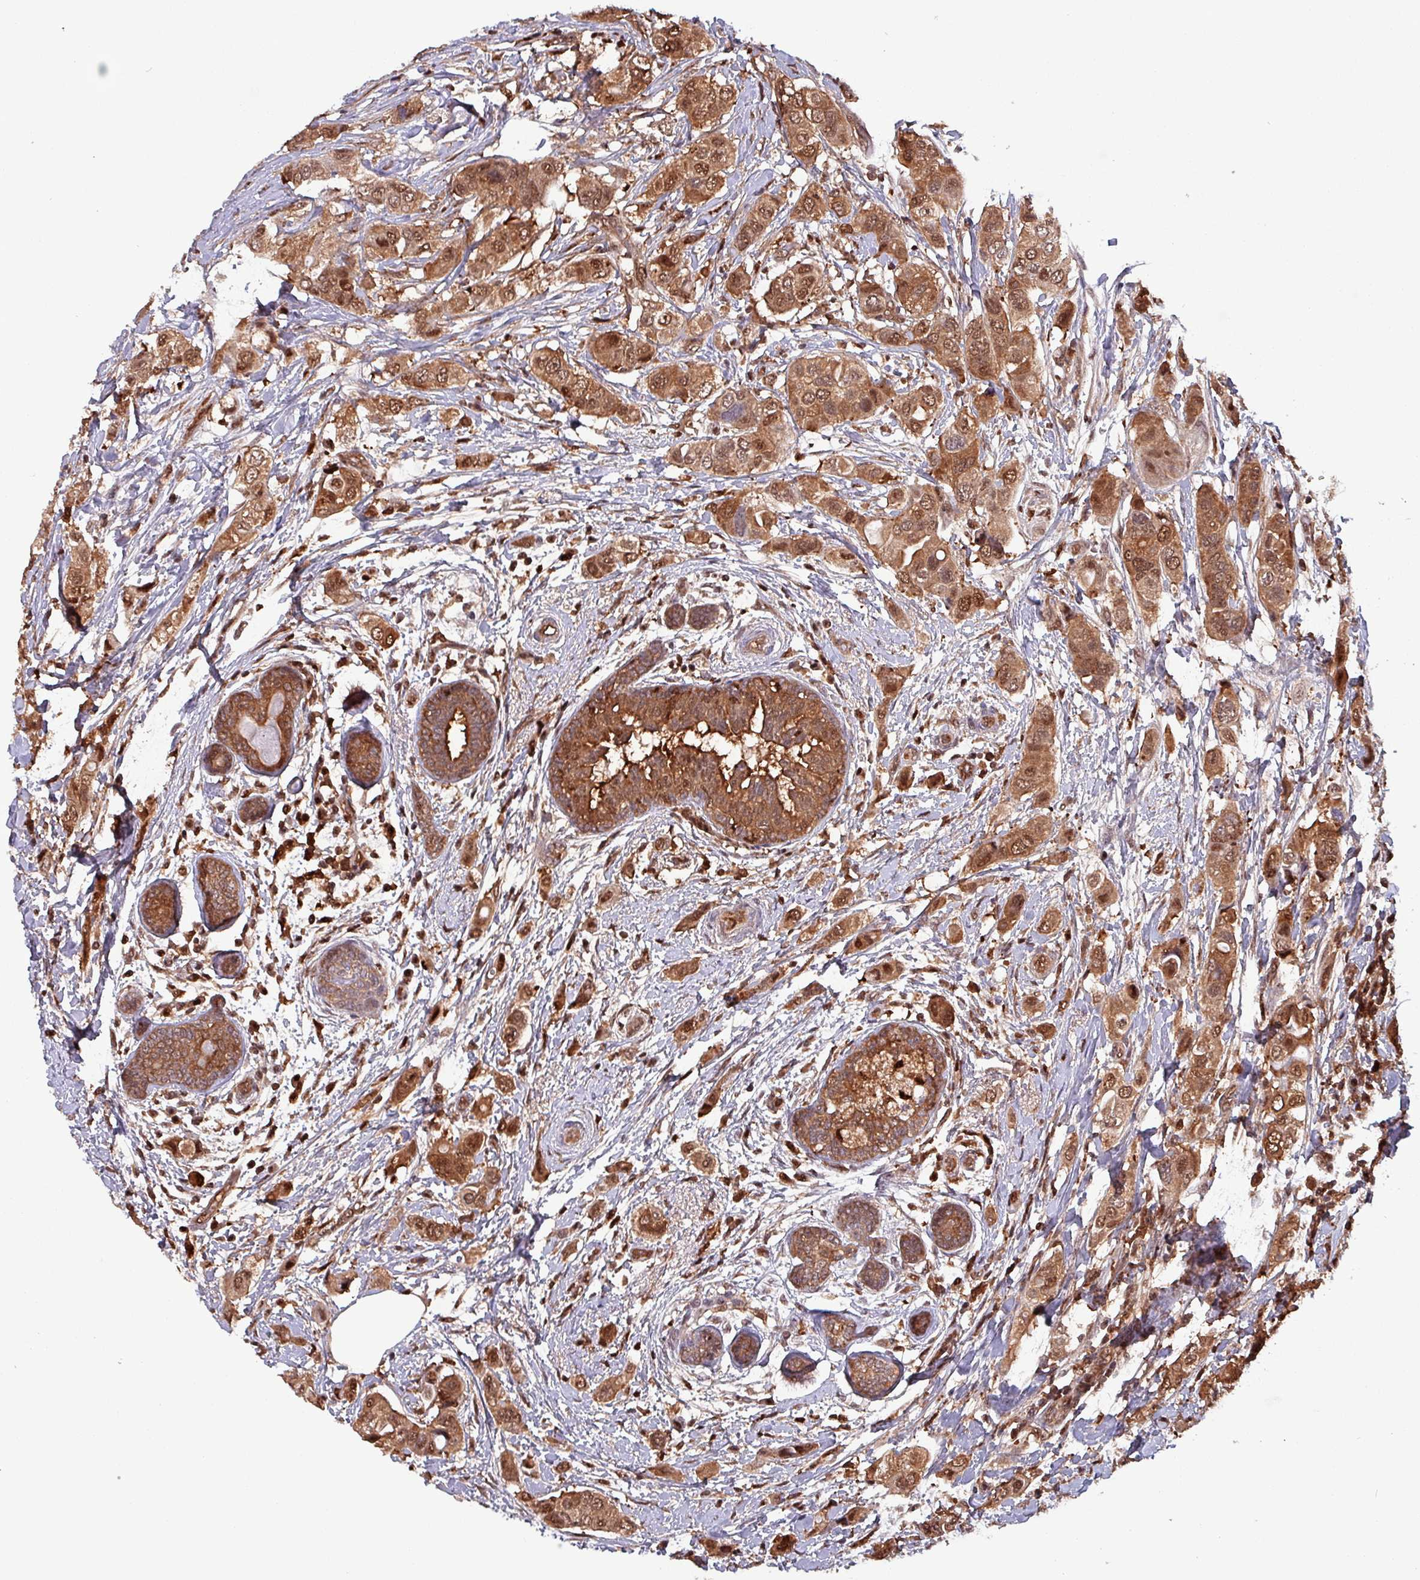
{"staining": {"intensity": "strong", "quantity": ">75%", "location": "cytoplasmic/membranous,nuclear"}, "tissue": "breast cancer", "cell_type": "Tumor cells", "image_type": "cancer", "snomed": [{"axis": "morphology", "description": "Lobular carcinoma"}, {"axis": "topography", "description": "Breast"}], "caption": "Strong cytoplasmic/membranous and nuclear expression is seen in about >75% of tumor cells in breast cancer.", "gene": "PSMB8", "patient": {"sex": "female", "age": 51}}